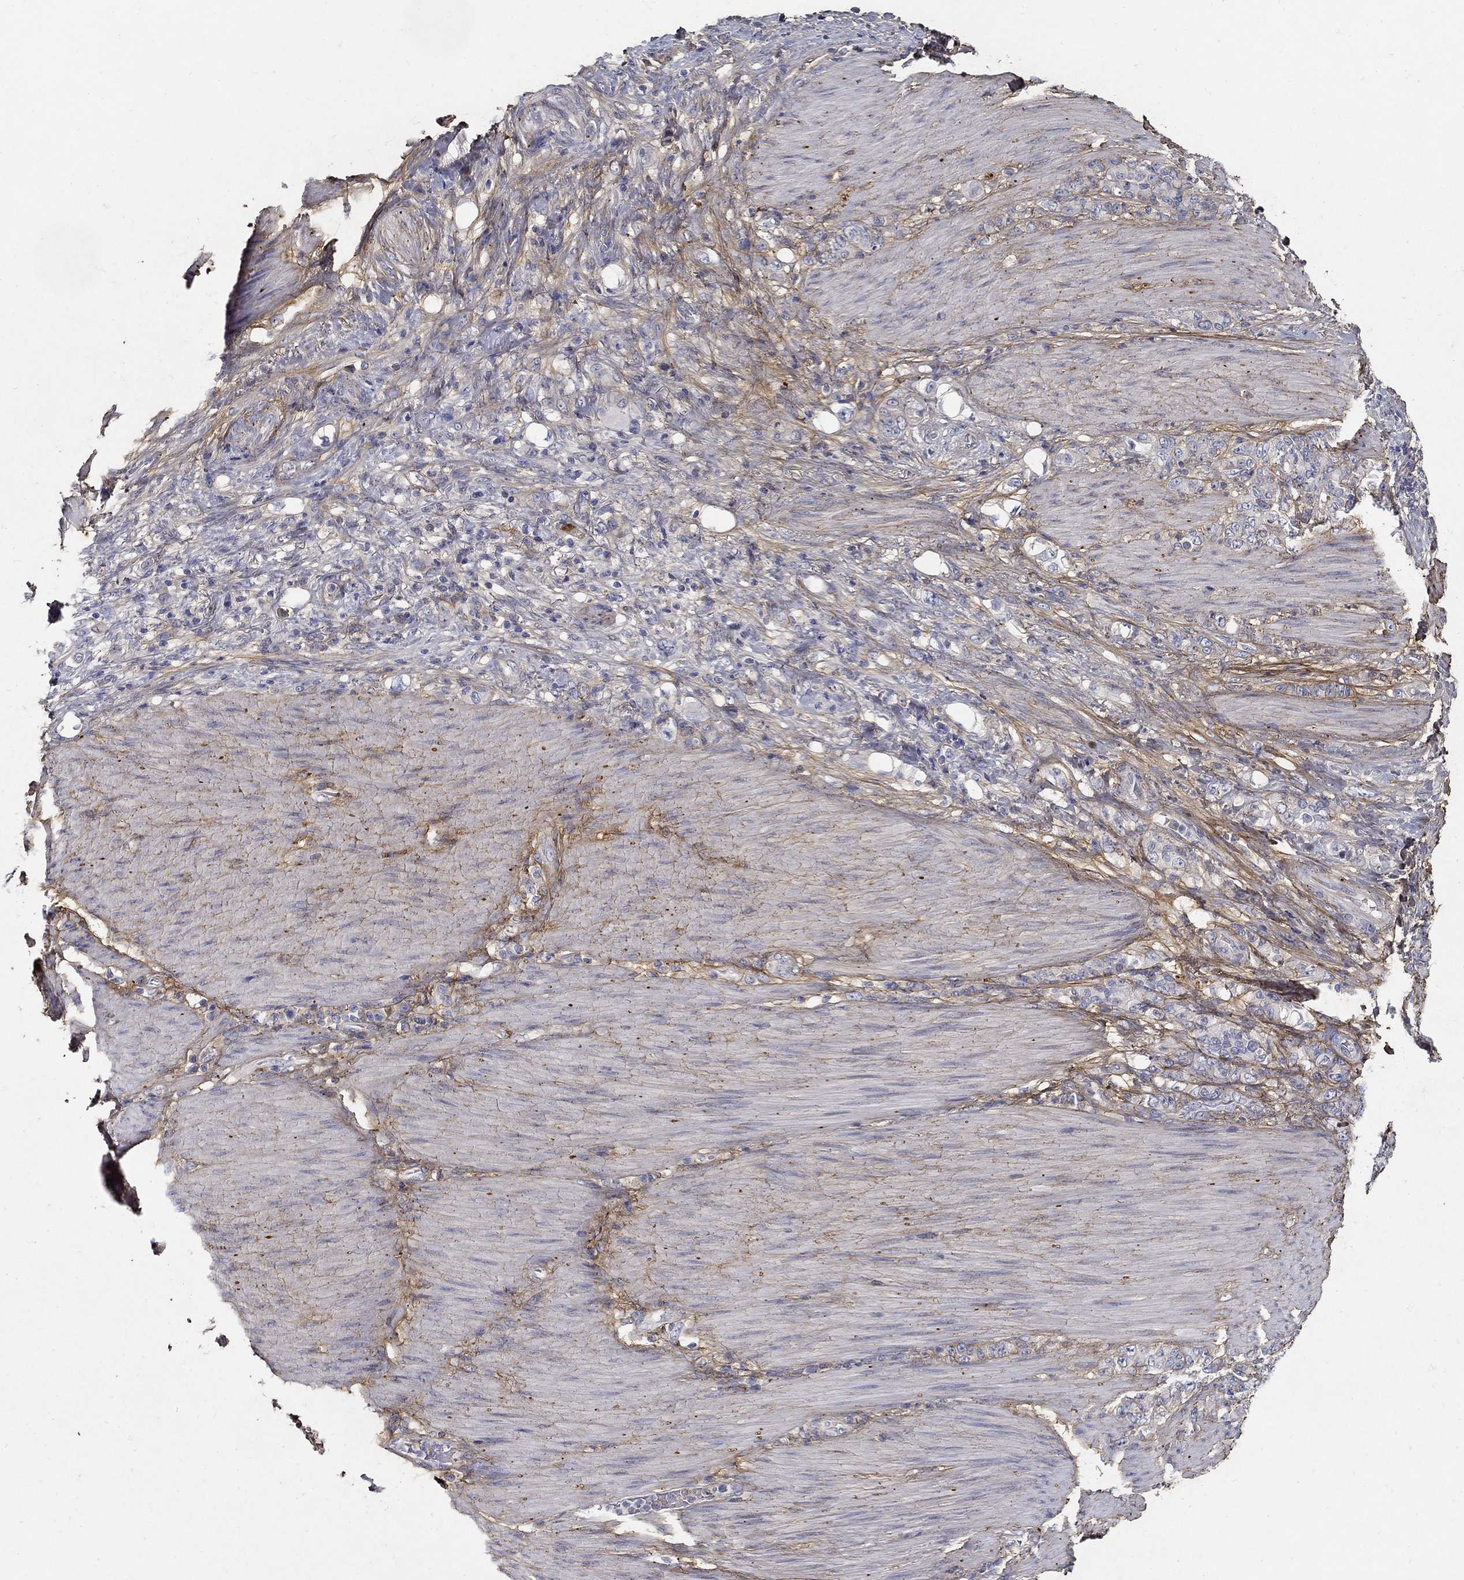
{"staining": {"intensity": "negative", "quantity": "none", "location": "none"}, "tissue": "stomach cancer", "cell_type": "Tumor cells", "image_type": "cancer", "snomed": [{"axis": "morphology", "description": "Normal tissue, NOS"}, {"axis": "morphology", "description": "Adenocarcinoma, NOS"}, {"axis": "topography", "description": "Stomach"}], "caption": "This is an IHC image of adenocarcinoma (stomach). There is no staining in tumor cells.", "gene": "TGFBI", "patient": {"sex": "female", "age": 79}}